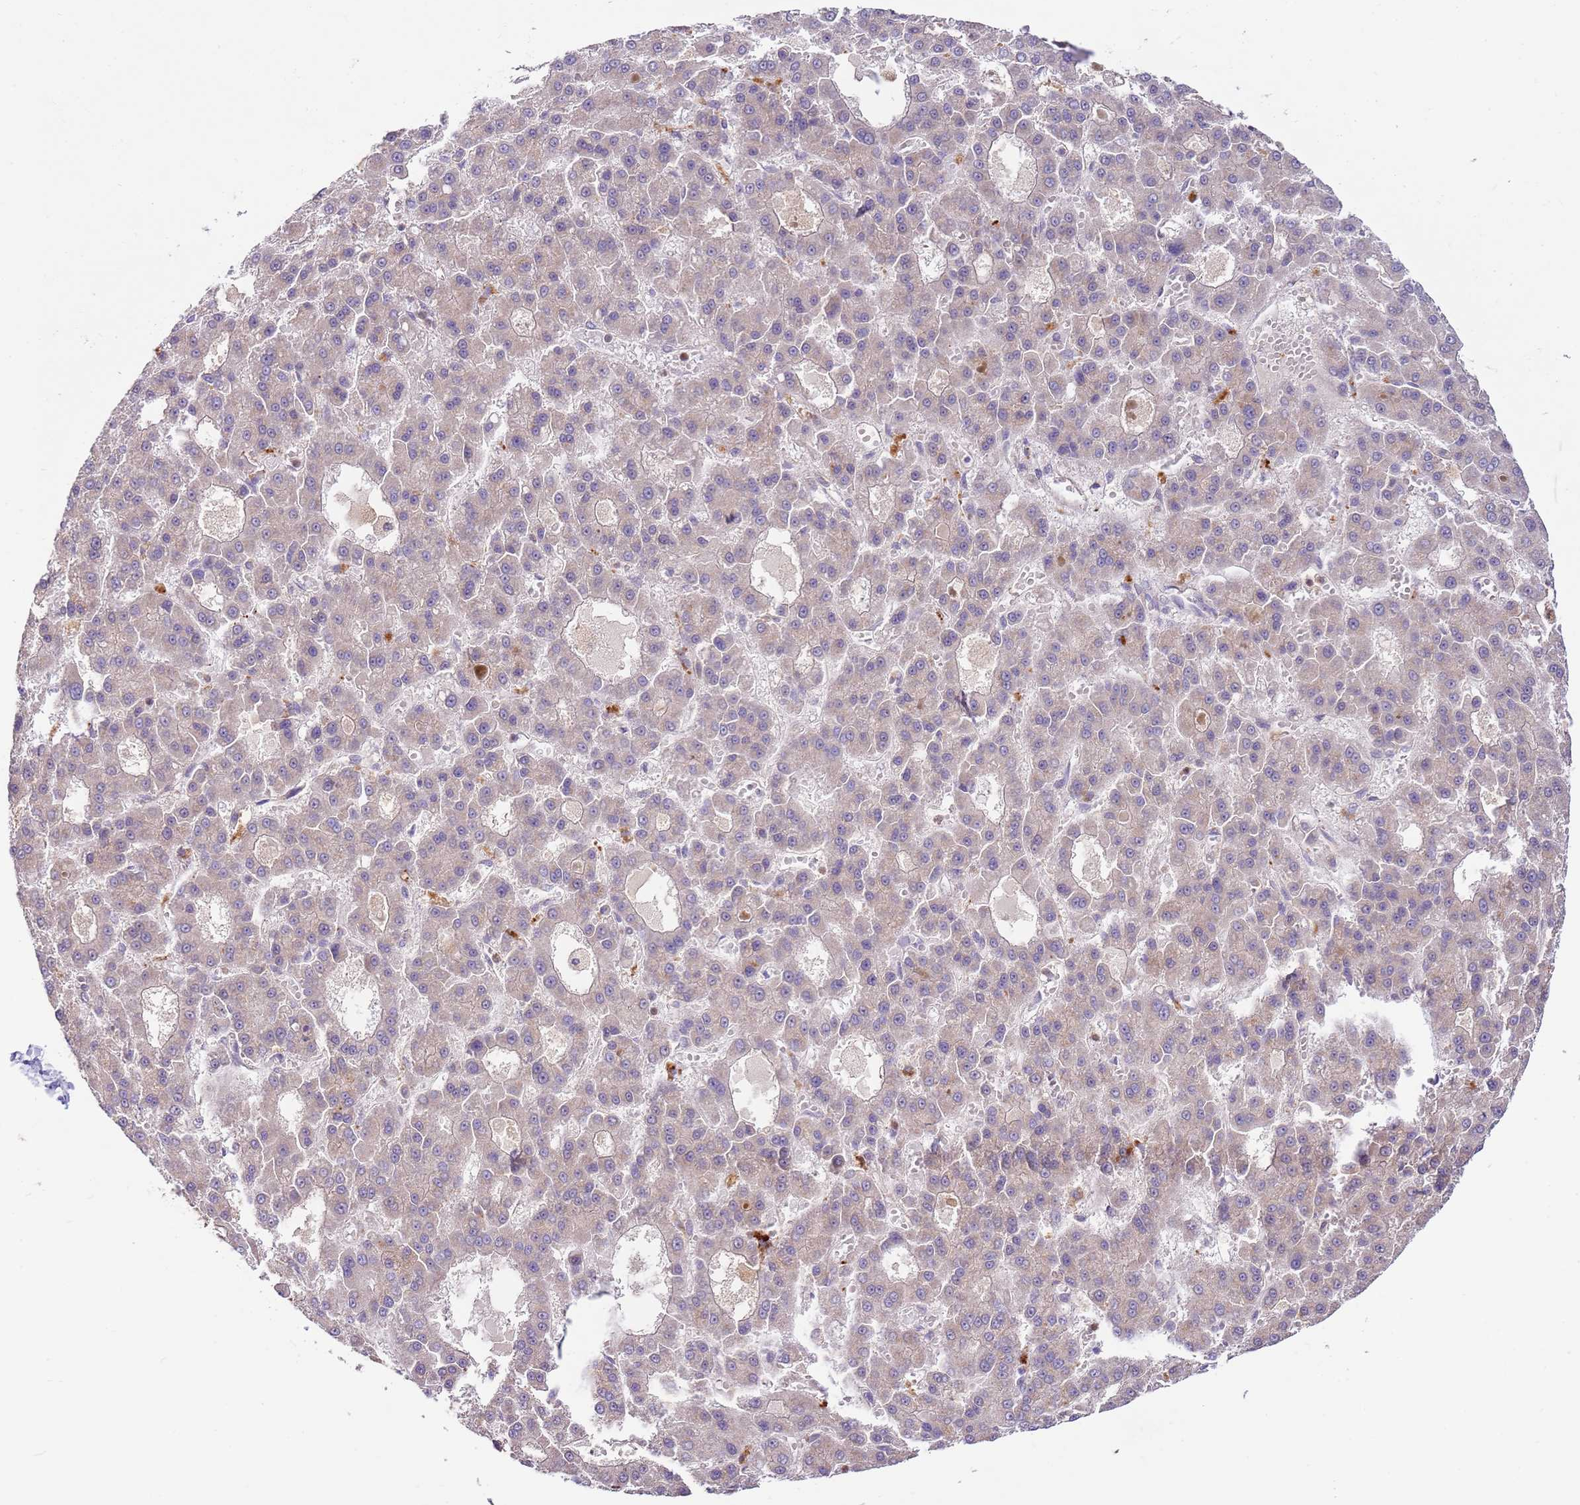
{"staining": {"intensity": "negative", "quantity": "none", "location": "none"}, "tissue": "liver cancer", "cell_type": "Tumor cells", "image_type": "cancer", "snomed": [{"axis": "morphology", "description": "Carcinoma, Hepatocellular, NOS"}, {"axis": "topography", "description": "Liver"}], "caption": "A micrograph of liver cancer (hepatocellular carcinoma) stained for a protein demonstrates no brown staining in tumor cells. The staining is performed using DAB brown chromogen with nuclei counter-stained in using hematoxylin.", "gene": "ZNF624", "patient": {"sex": "male", "age": 70}}